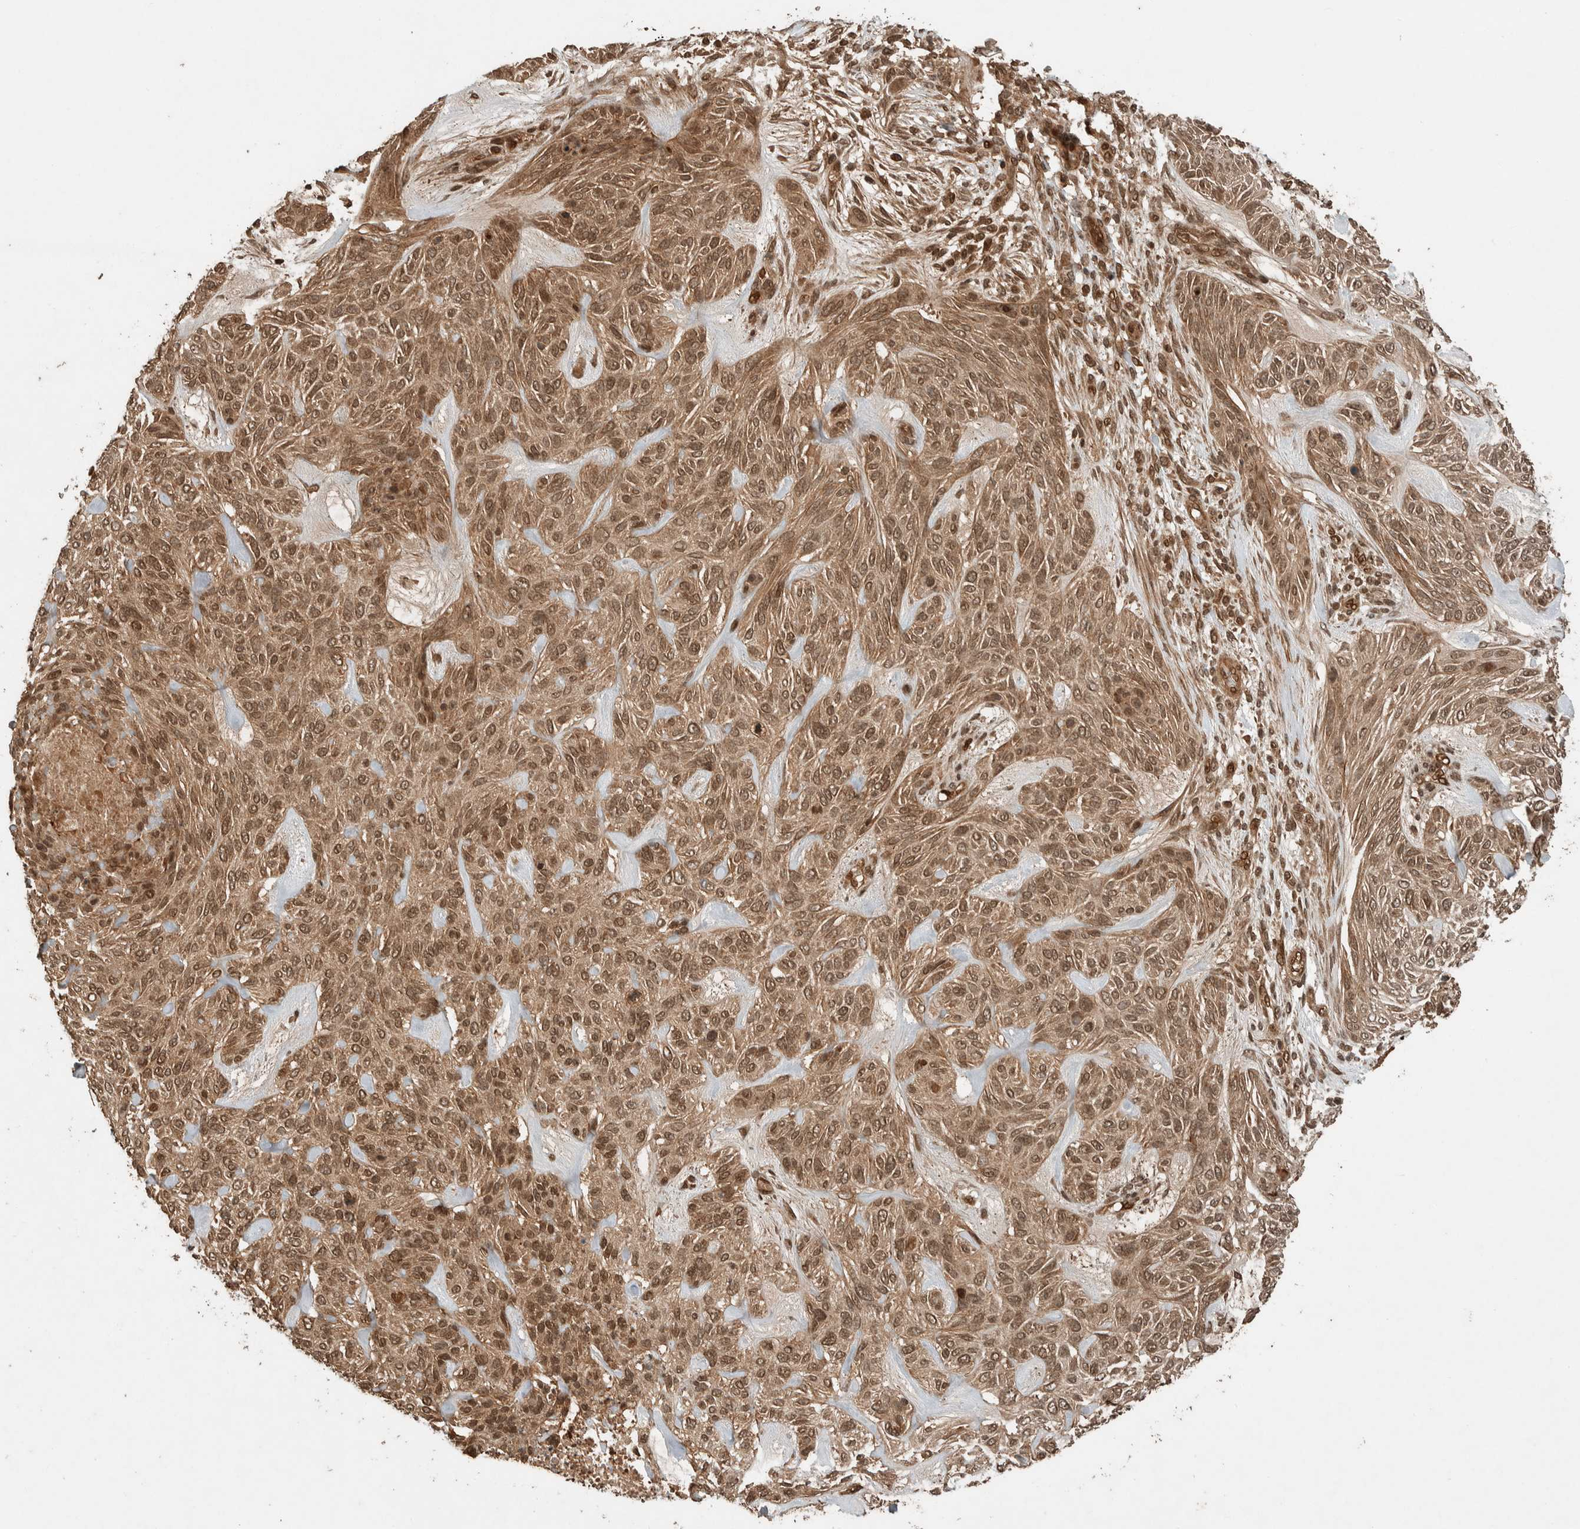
{"staining": {"intensity": "moderate", "quantity": ">75%", "location": "cytoplasmic/membranous,nuclear"}, "tissue": "skin cancer", "cell_type": "Tumor cells", "image_type": "cancer", "snomed": [{"axis": "morphology", "description": "Basal cell carcinoma"}, {"axis": "topography", "description": "Skin"}], "caption": "An image of skin cancer (basal cell carcinoma) stained for a protein reveals moderate cytoplasmic/membranous and nuclear brown staining in tumor cells.", "gene": "CNTROB", "patient": {"sex": "male", "age": 55}}